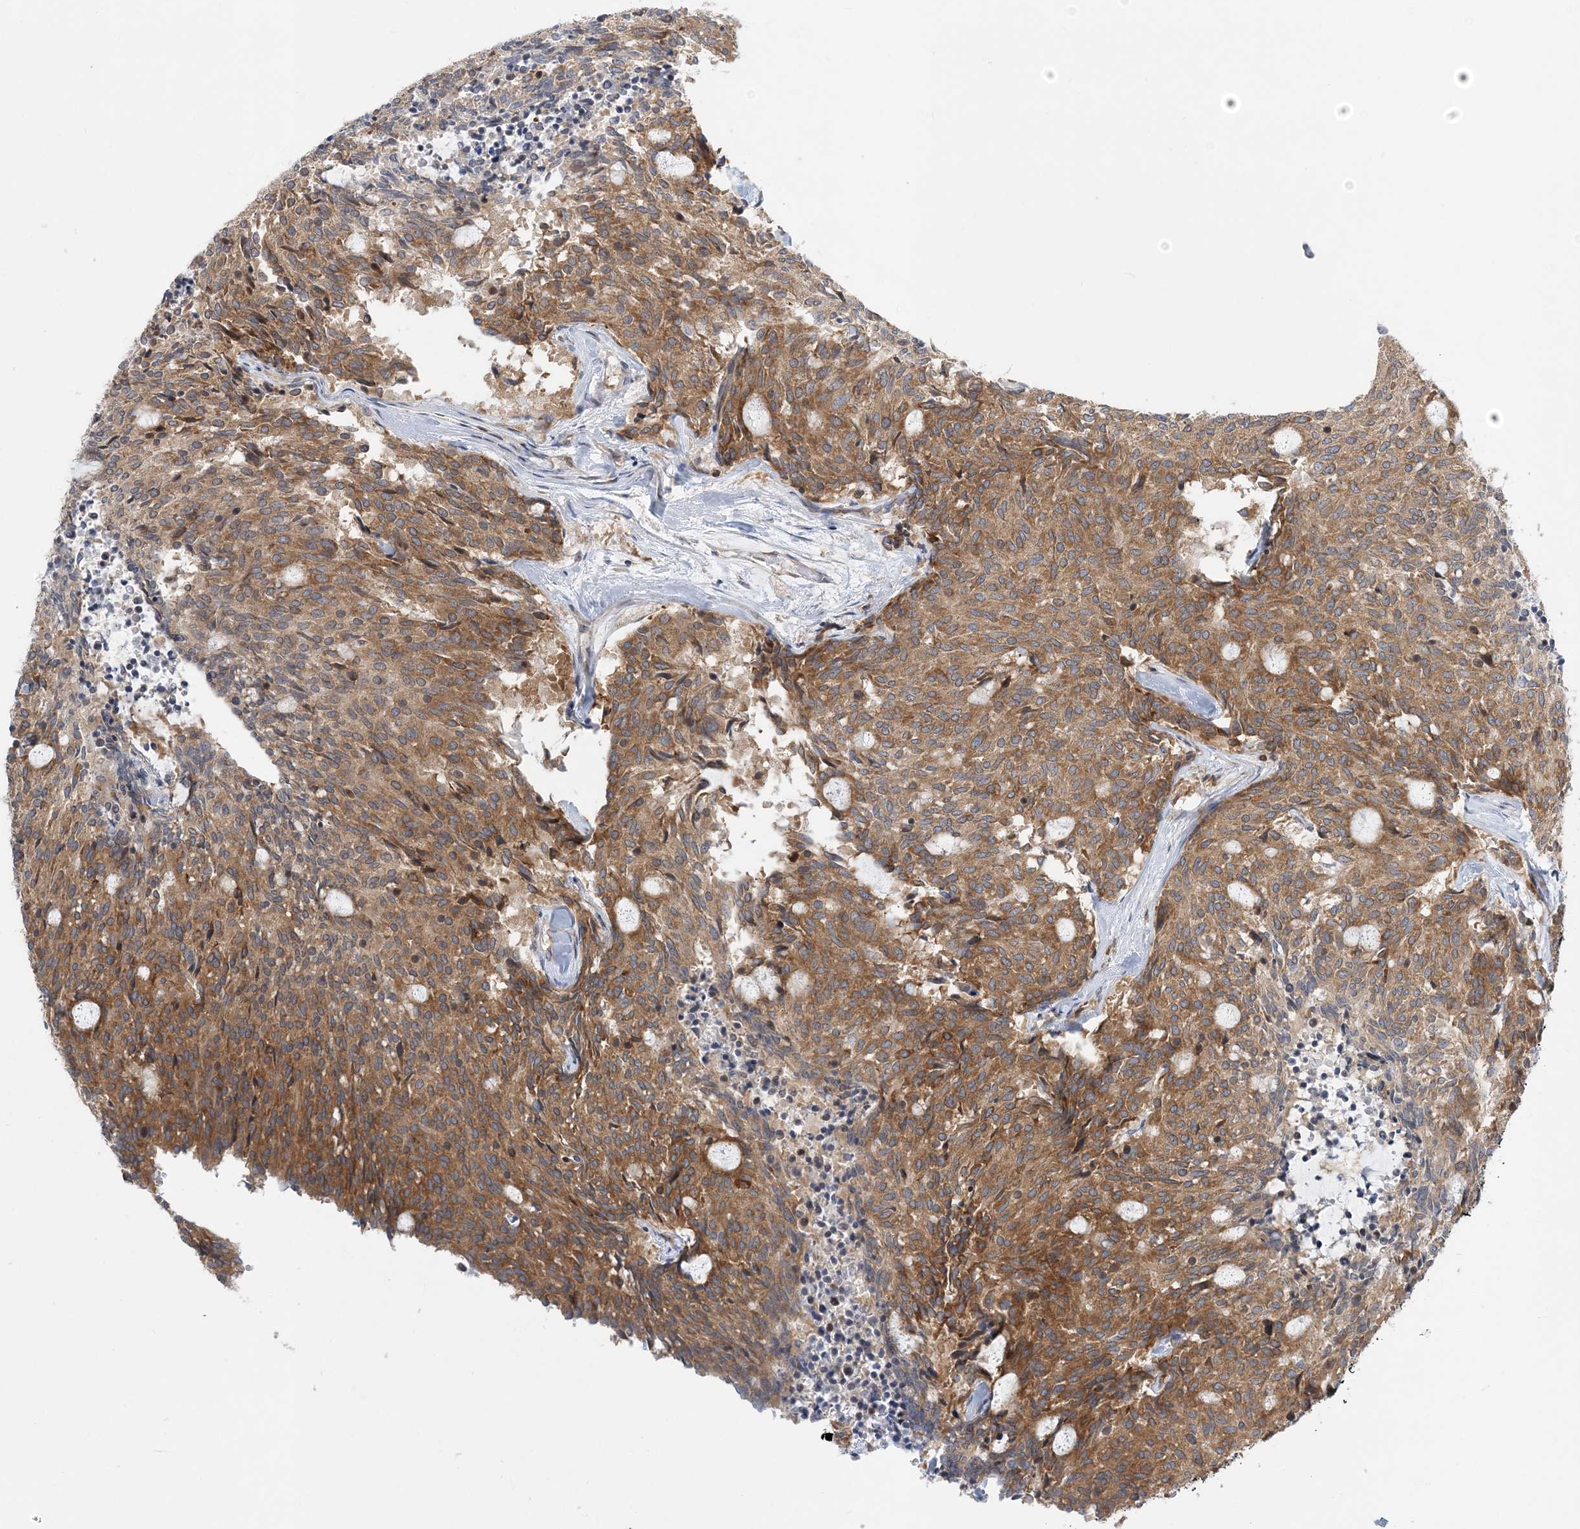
{"staining": {"intensity": "moderate", "quantity": ">75%", "location": "cytoplasmic/membranous"}, "tissue": "carcinoid", "cell_type": "Tumor cells", "image_type": "cancer", "snomed": [{"axis": "morphology", "description": "Carcinoid, malignant, NOS"}, {"axis": "topography", "description": "Pancreas"}], "caption": "This is an image of immunohistochemistry staining of malignant carcinoid, which shows moderate positivity in the cytoplasmic/membranous of tumor cells.", "gene": "LARP4B", "patient": {"sex": "female", "age": 54}}